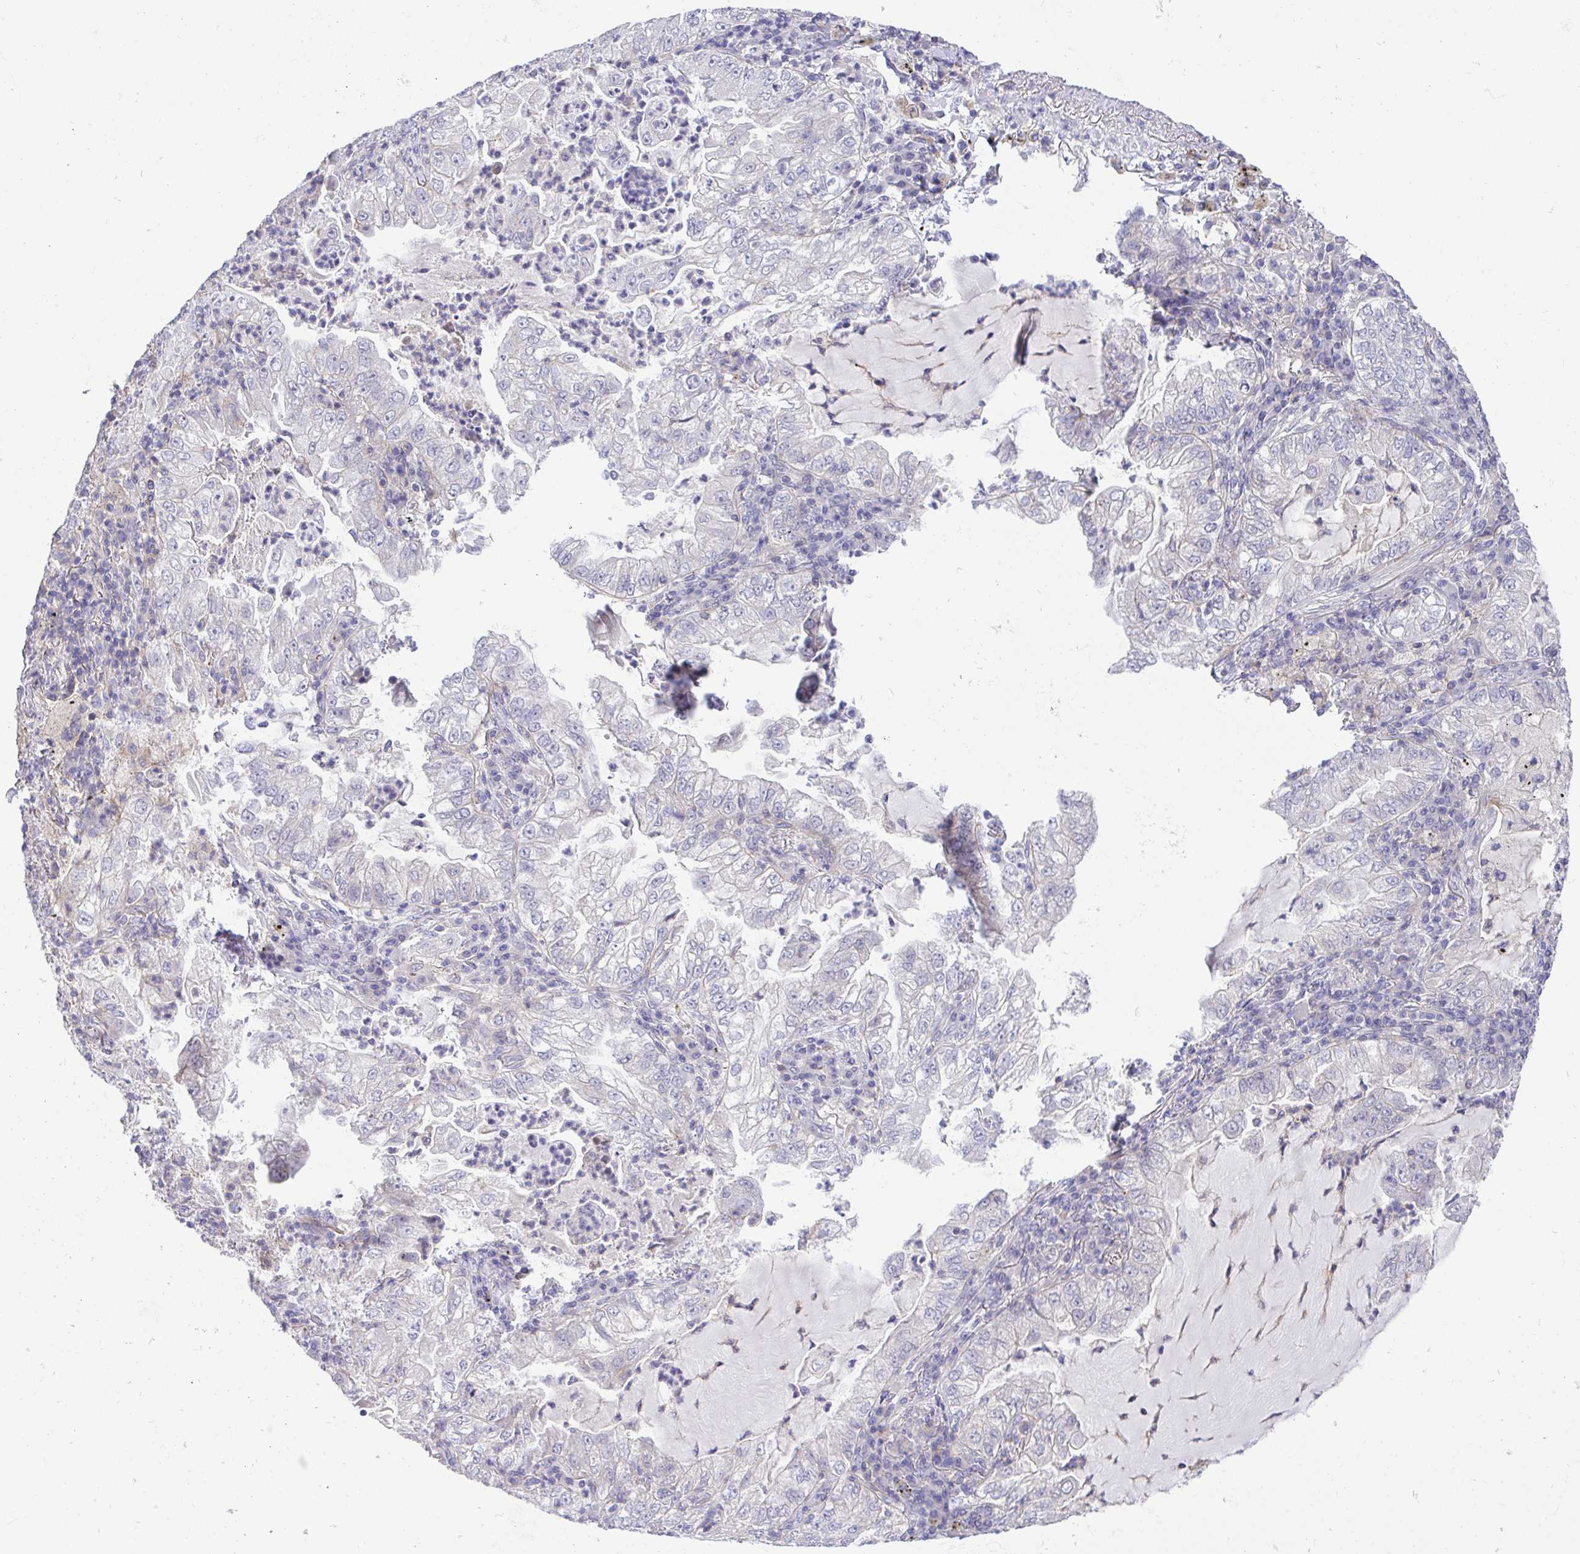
{"staining": {"intensity": "negative", "quantity": "none", "location": "none"}, "tissue": "lung cancer", "cell_type": "Tumor cells", "image_type": "cancer", "snomed": [{"axis": "morphology", "description": "Adenocarcinoma, NOS"}, {"axis": "topography", "description": "Lung"}], "caption": "Immunohistochemistry (IHC) of lung adenocarcinoma reveals no staining in tumor cells.", "gene": "PRR14L", "patient": {"sex": "female", "age": 73}}